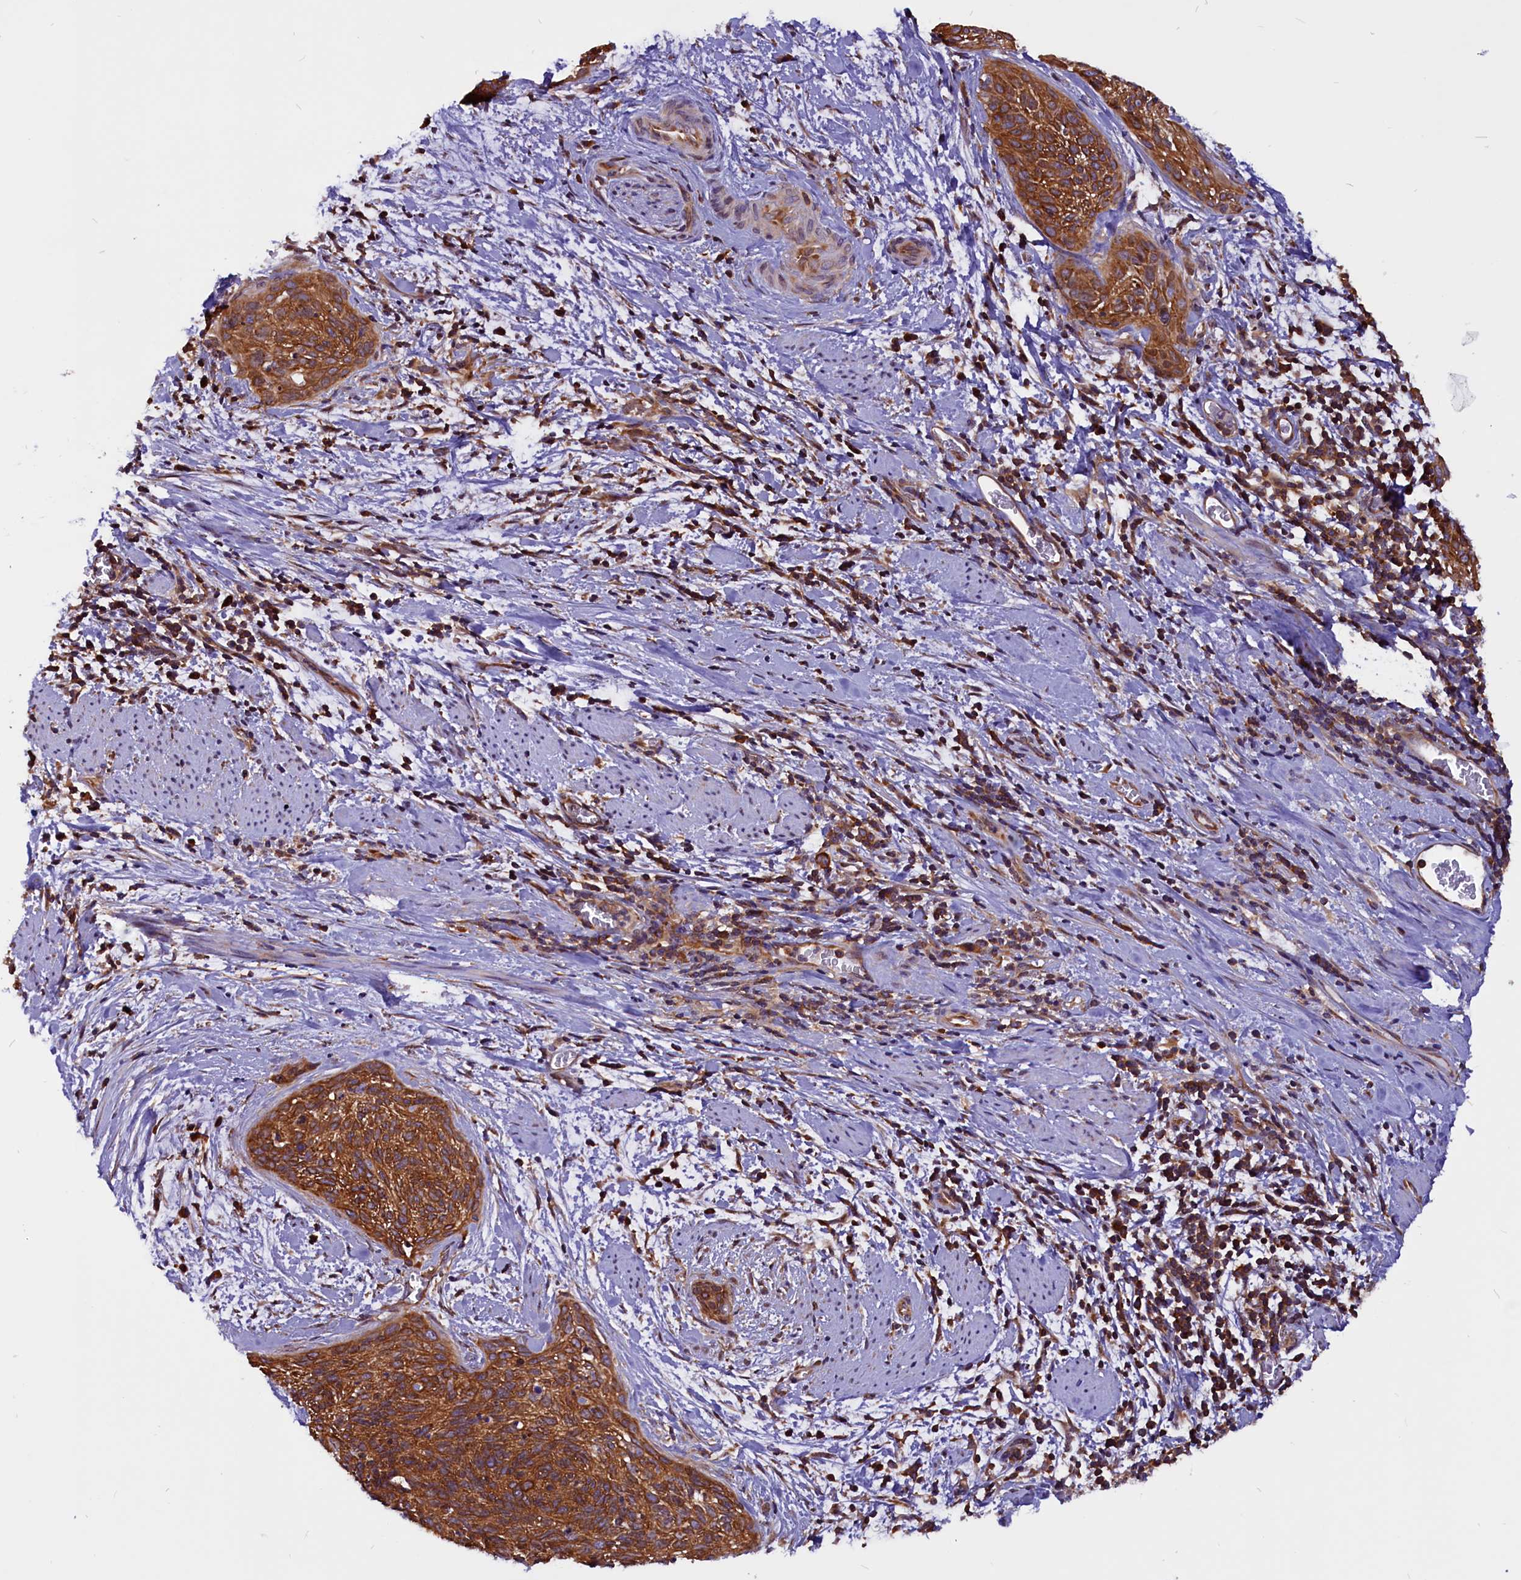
{"staining": {"intensity": "strong", "quantity": ">75%", "location": "cytoplasmic/membranous"}, "tissue": "cervical cancer", "cell_type": "Tumor cells", "image_type": "cancer", "snomed": [{"axis": "morphology", "description": "Squamous cell carcinoma, NOS"}, {"axis": "topography", "description": "Cervix"}], "caption": "Squamous cell carcinoma (cervical) stained with a brown dye shows strong cytoplasmic/membranous positive expression in approximately >75% of tumor cells.", "gene": "EIF3G", "patient": {"sex": "female", "age": 55}}